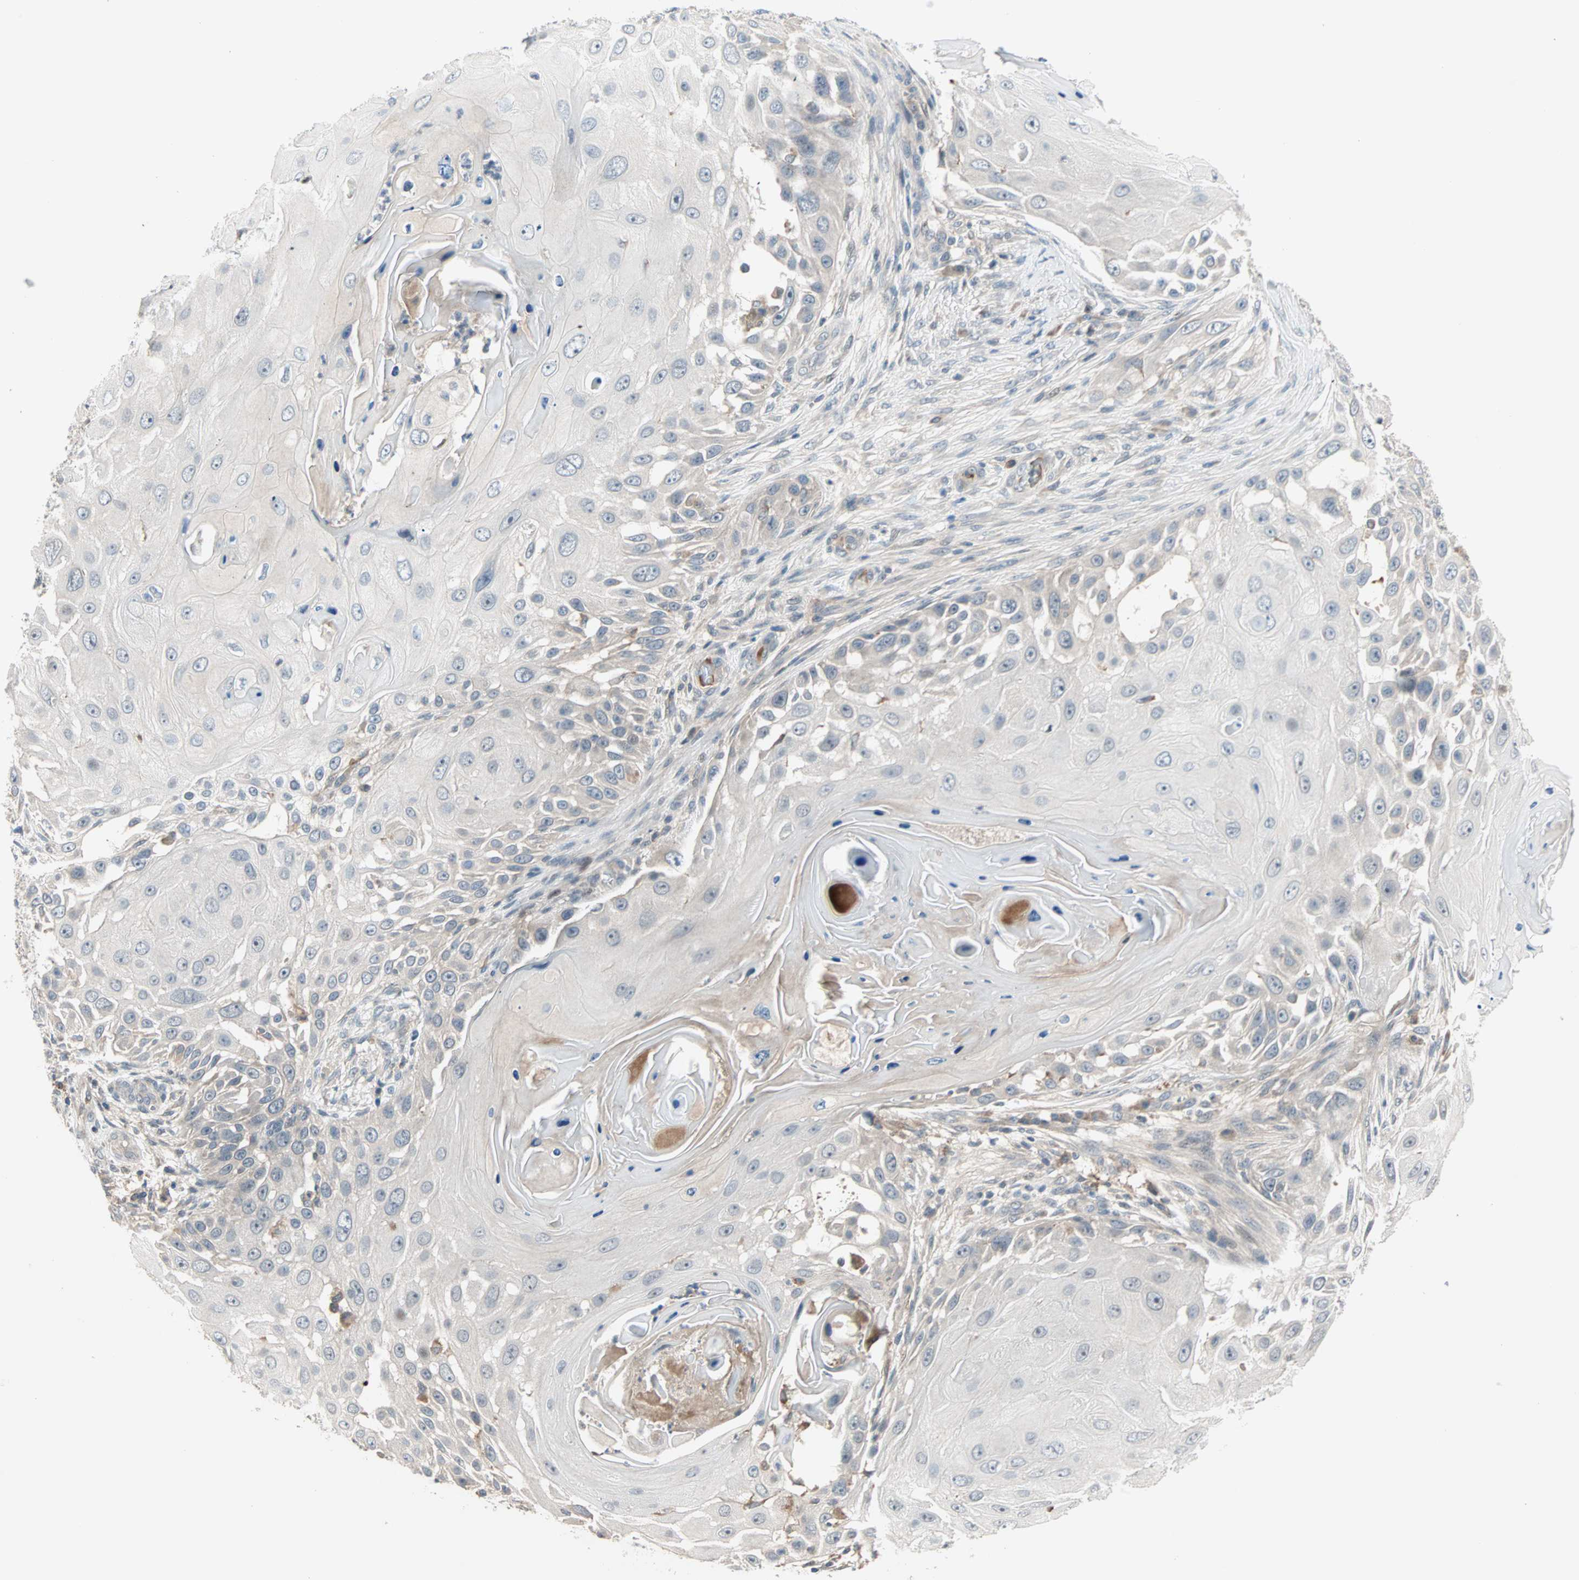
{"staining": {"intensity": "strong", "quantity": "<25%", "location": "cytoplasmic/membranous"}, "tissue": "skin cancer", "cell_type": "Tumor cells", "image_type": "cancer", "snomed": [{"axis": "morphology", "description": "Squamous cell carcinoma, NOS"}, {"axis": "topography", "description": "Skin"}], "caption": "DAB (3,3'-diaminobenzidine) immunohistochemical staining of skin cancer displays strong cytoplasmic/membranous protein positivity in approximately <25% of tumor cells. The staining is performed using DAB (3,3'-diaminobenzidine) brown chromogen to label protein expression. The nuclei are counter-stained blue using hematoxylin.", "gene": "PROS1", "patient": {"sex": "female", "age": 44}}